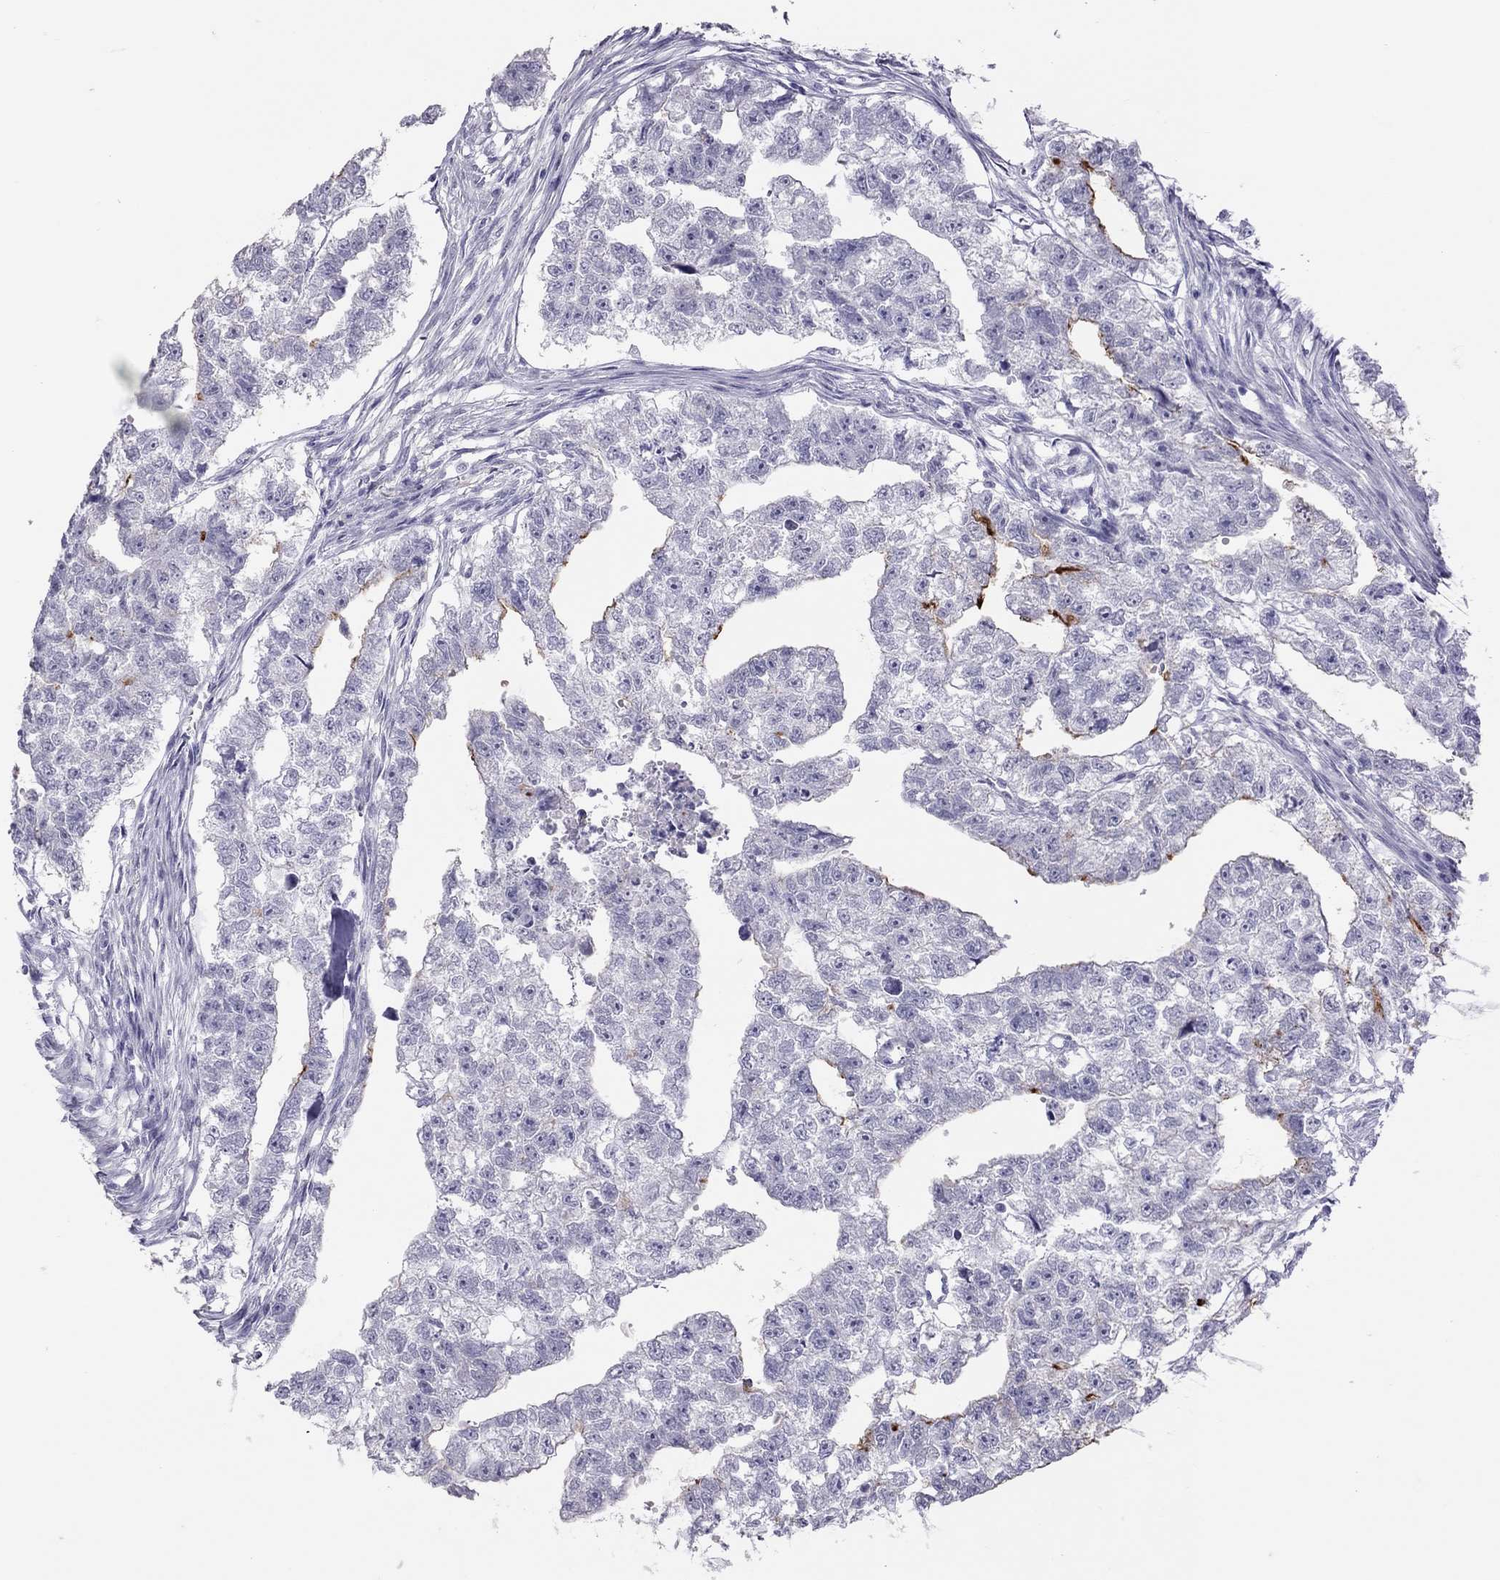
{"staining": {"intensity": "negative", "quantity": "none", "location": "none"}, "tissue": "testis cancer", "cell_type": "Tumor cells", "image_type": "cancer", "snomed": [{"axis": "morphology", "description": "Carcinoma, Embryonal, NOS"}, {"axis": "morphology", "description": "Teratoma, malignant, NOS"}, {"axis": "topography", "description": "Testis"}], "caption": "Human testis cancer stained for a protein using immunohistochemistry (IHC) displays no expression in tumor cells.", "gene": "MUC16", "patient": {"sex": "male", "age": 44}}